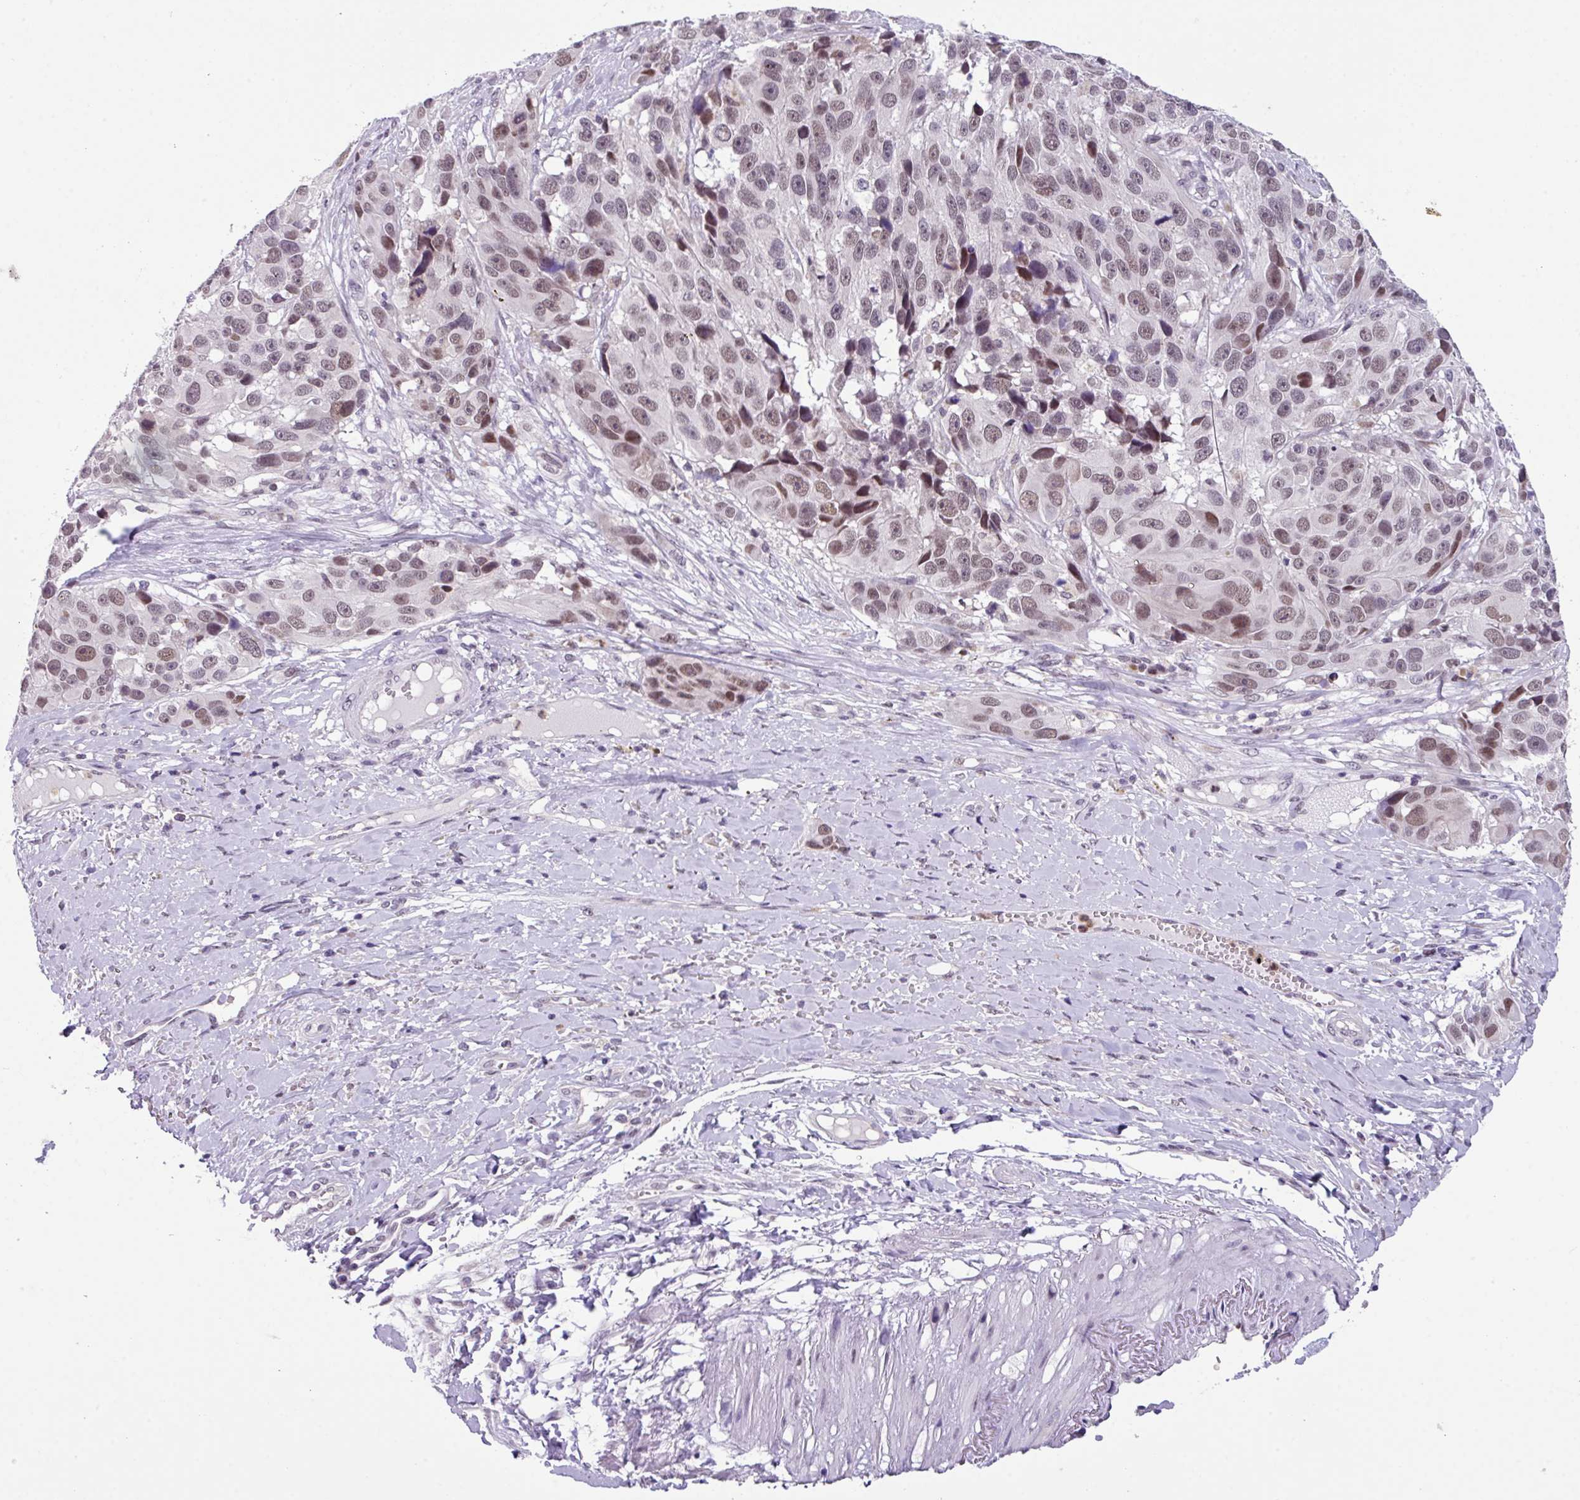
{"staining": {"intensity": "moderate", "quantity": ">75%", "location": "nuclear"}, "tissue": "melanoma", "cell_type": "Tumor cells", "image_type": "cancer", "snomed": [{"axis": "morphology", "description": "Malignant melanoma, NOS"}, {"axis": "topography", "description": "Skin"}], "caption": "Moderate nuclear positivity is appreciated in about >75% of tumor cells in malignant melanoma.", "gene": "ZFP3", "patient": {"sex": "male", "age": 84}}